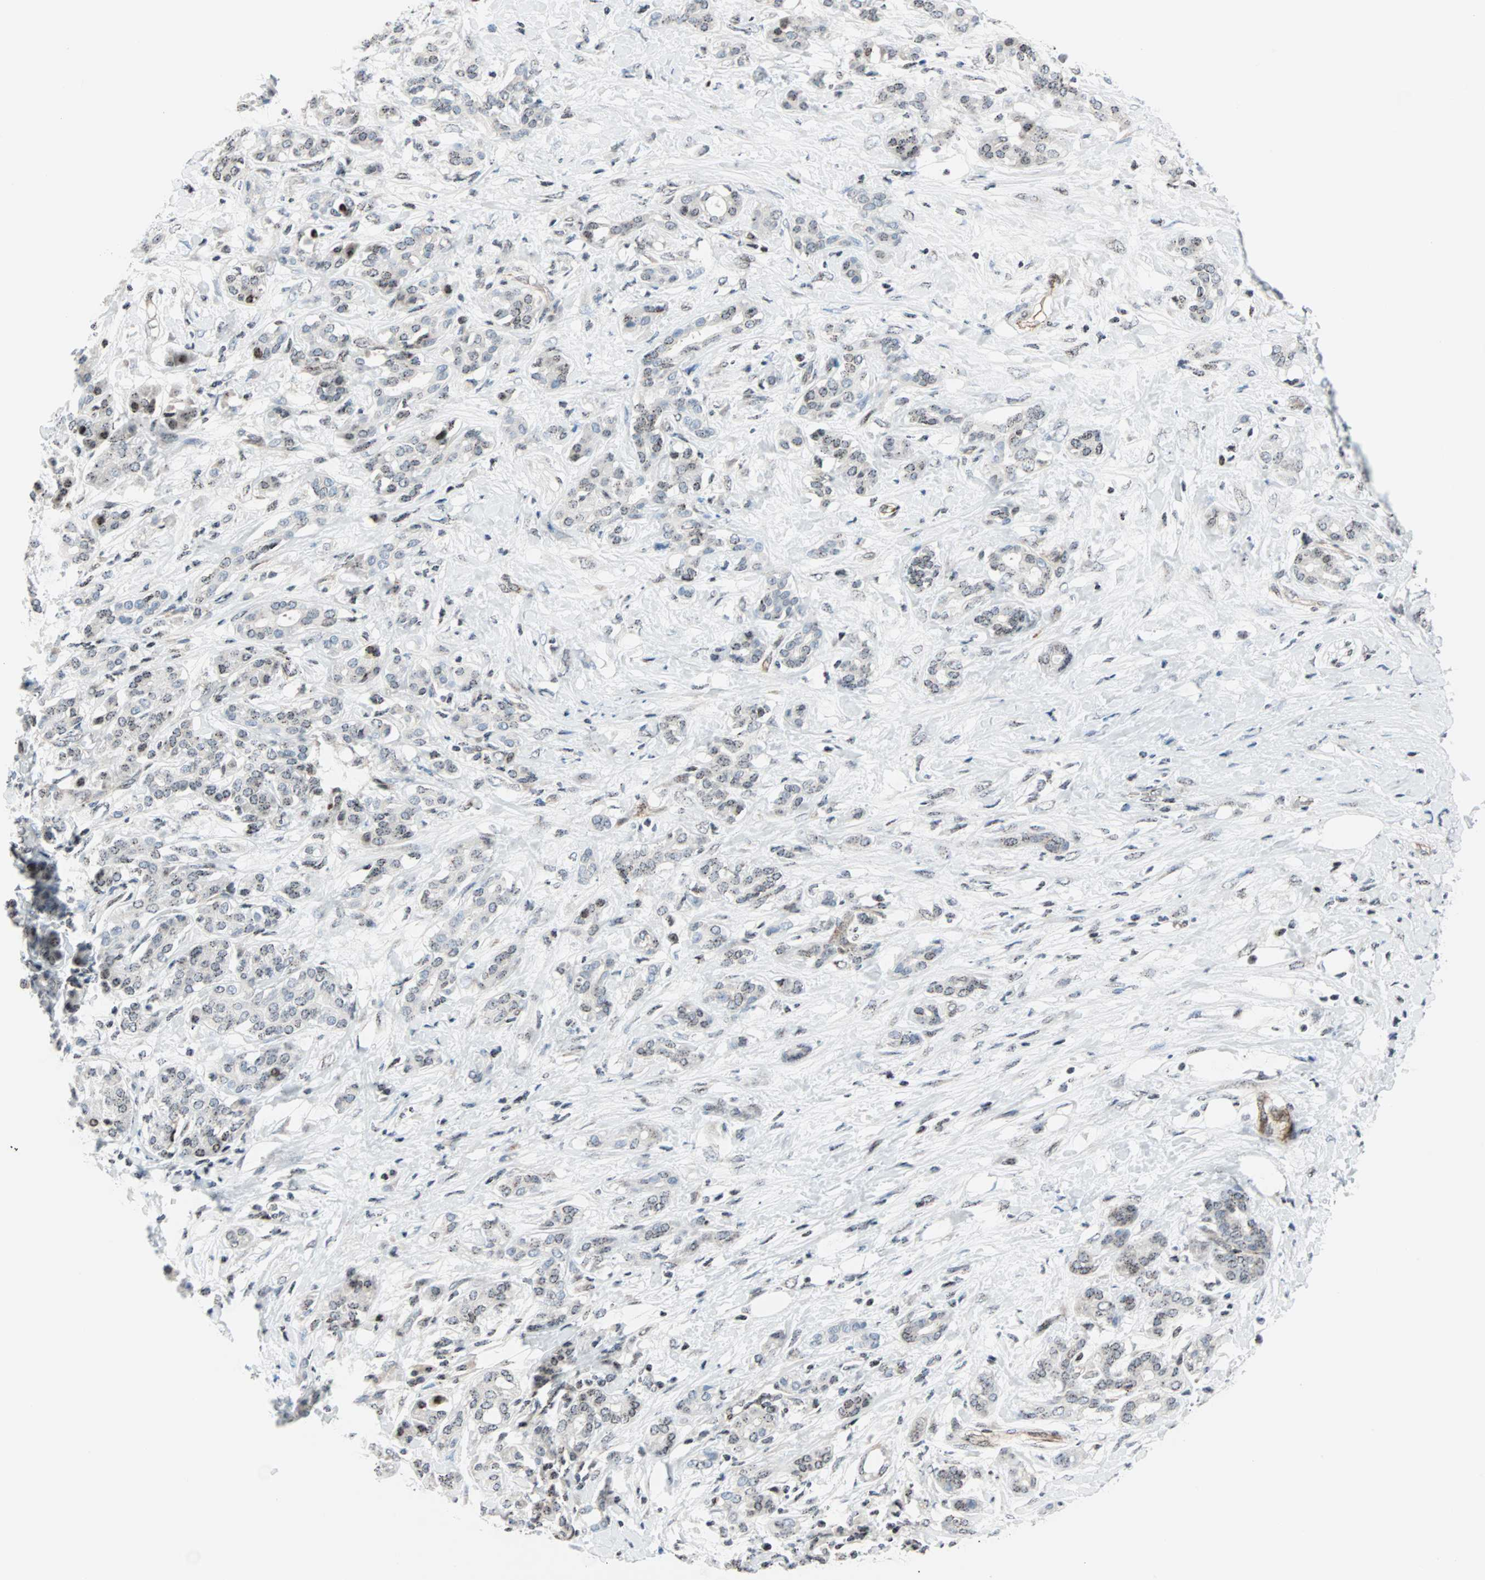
{"staining": {"intensity": "weak", "quantity": ">75%", "location": "nuclear"}, "tissue": "pancreatic cancer", "cell_type": "Tumor cells", "image_type": "cancer", "snomed": [{"axis": "morphology", "description": "Adenocarcinoma, NOS"}, {"axis": "topography", "description": "Pancreas"}], "caption": "Protein staining displays weak nuclear expression in approximately >75% of tumor cells in adenocarcinoma (pancreatic).", "gene": "CENPA", "patient": {"sex": "male", "age": 41}}